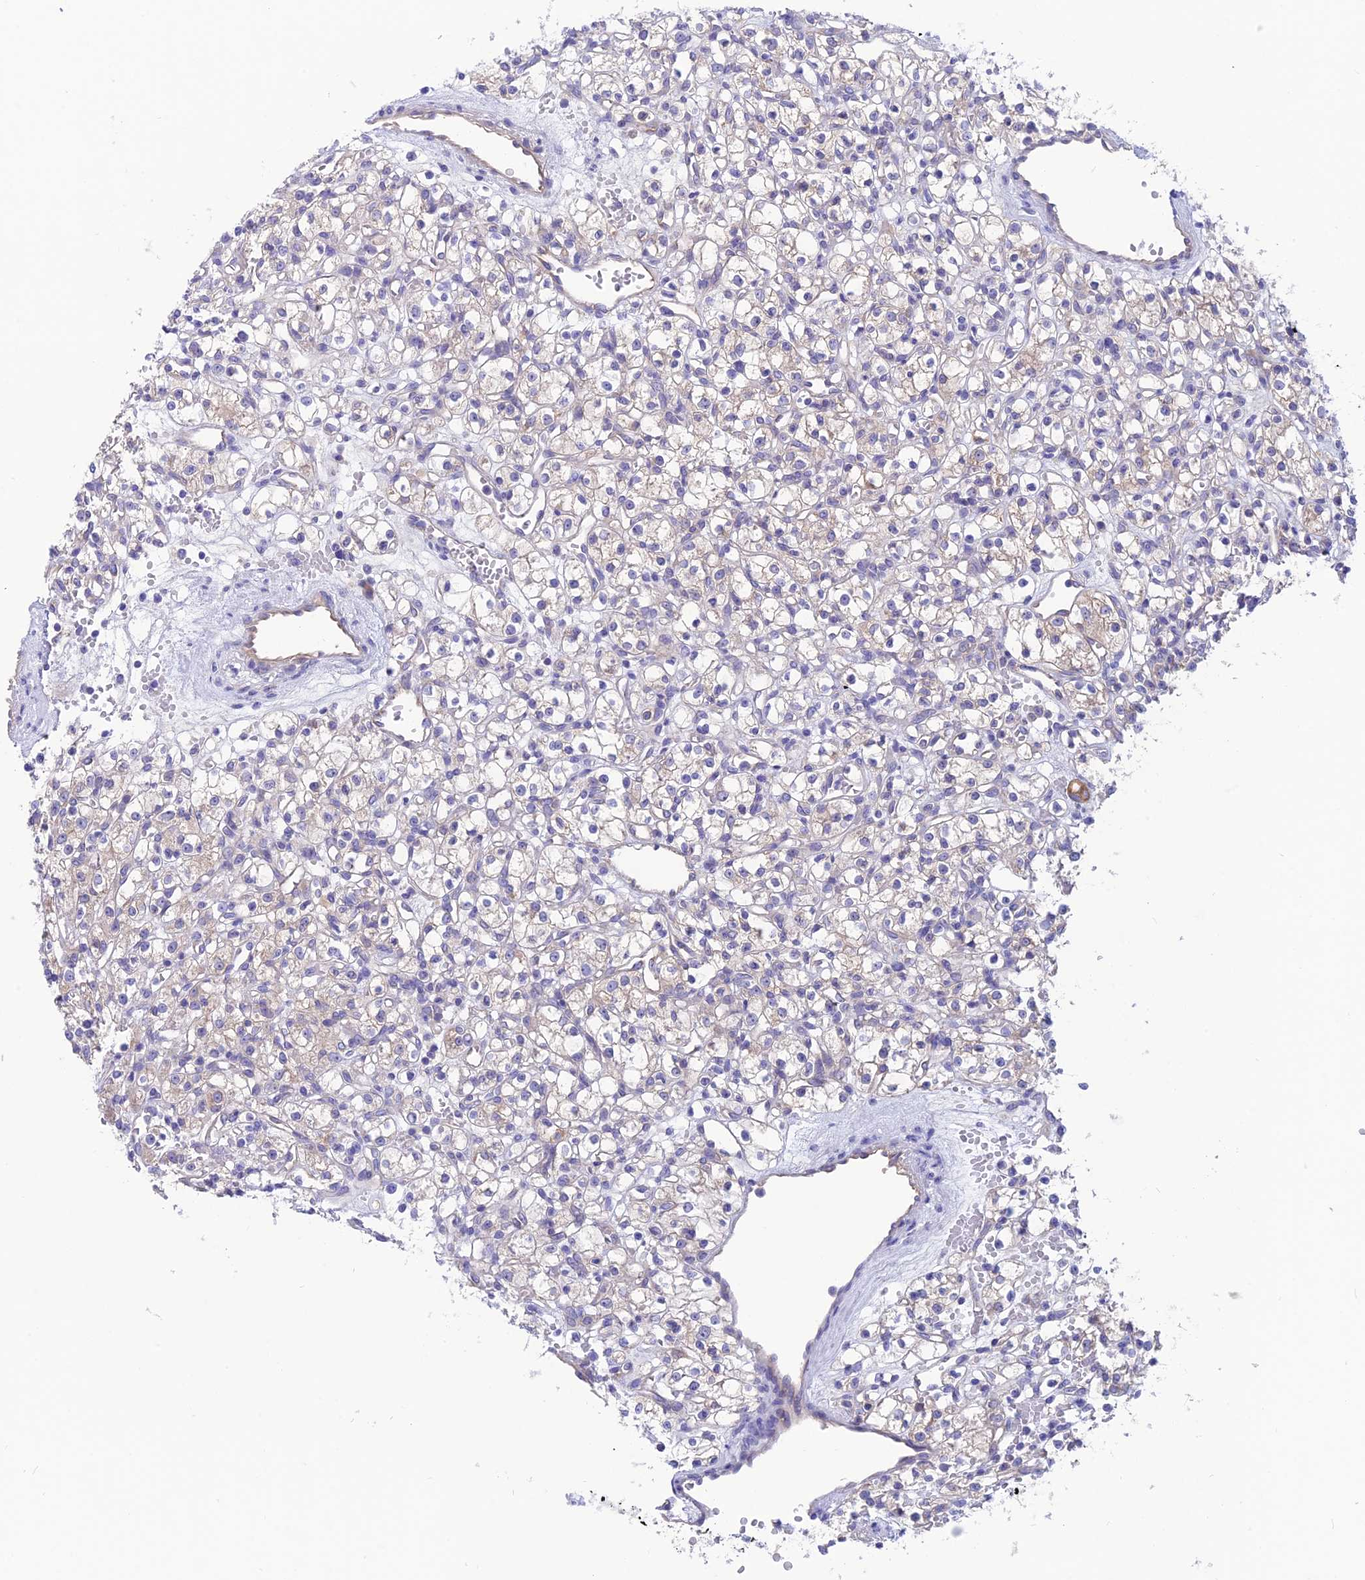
{"staining": {"intensity": "negative", "quantity": "none", "location": "none"}, "tissue": "renal cancer", "cell_type": "Tumor cells", "image_type": "cancer", "snomed": [{"axis": "morphology", "description": "Adenocarcinoma, NOS"}, {"axis": "topography", "description": "Kidney"}], "caption": "Protein analysis of renal adenocarcinoma shows no significant staining in tumor cells. (Stains: DAB IHC with hematoxylin counter stain, Microscopy: brightfield microscopy at high magnification).", "gene": "LZTFL1", "patient": {"sex": "female", "age": 59}}